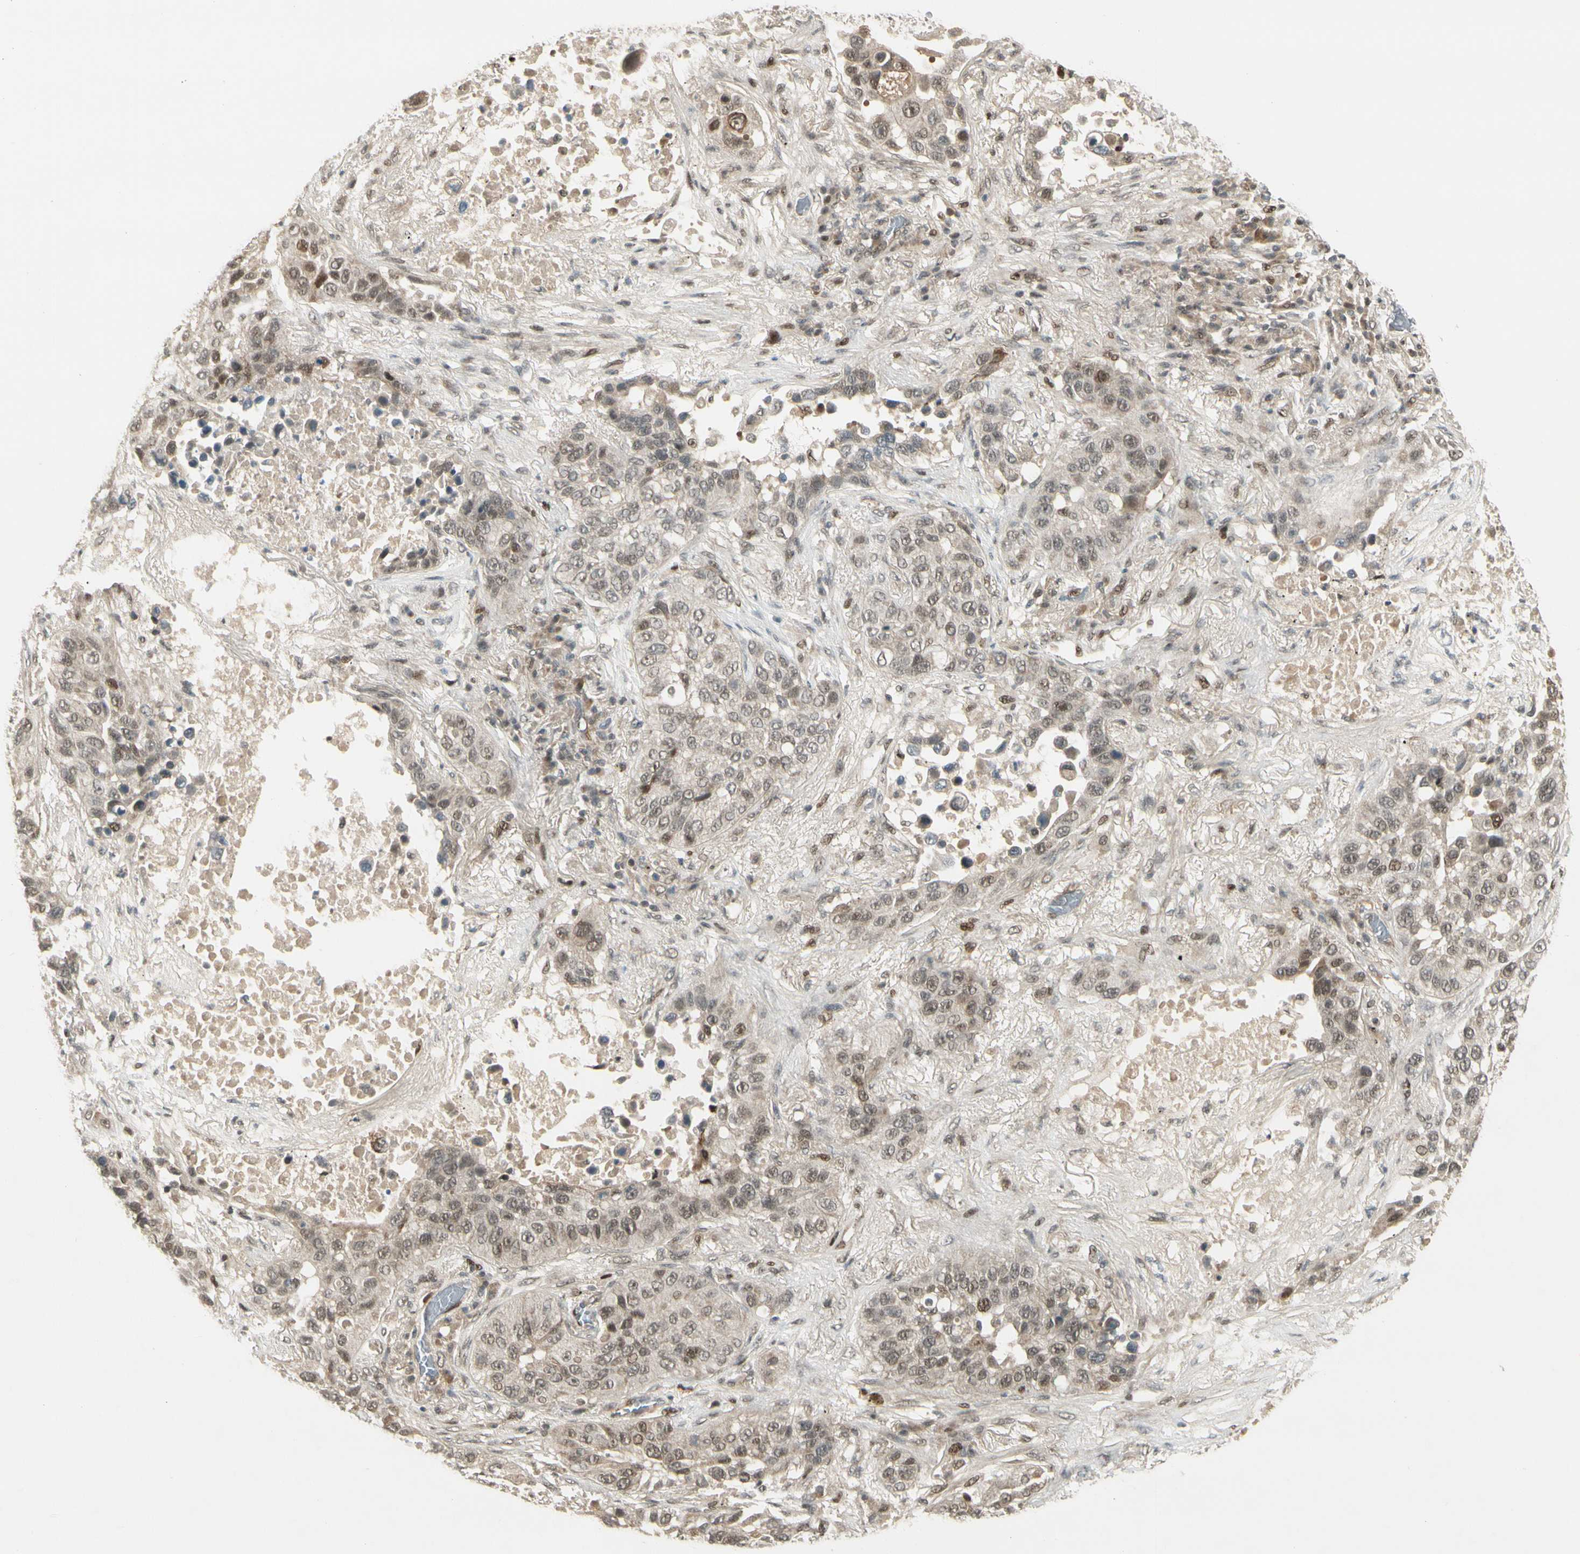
{"staining": {"intensity": "weak", "quantity": "25%-75%", "location": "nuclear"}, "tissue": "lung cancer", "cell_type": "Tumor cells", "image_type": "cancer", "snomed": [{"axis": "morphology", "description": "Squamous cell carcinoma, NOS"}, {"axis": "topography", "description": "Lung"}], "caption": "Approximately 25%-75% of tumor cells in lung cancer exhibit weak nuclear protein expression as visualized by brown immunohistochemical staining.", "gene": "CDK11A", "patient": {"sex": "male", "age": 57}}